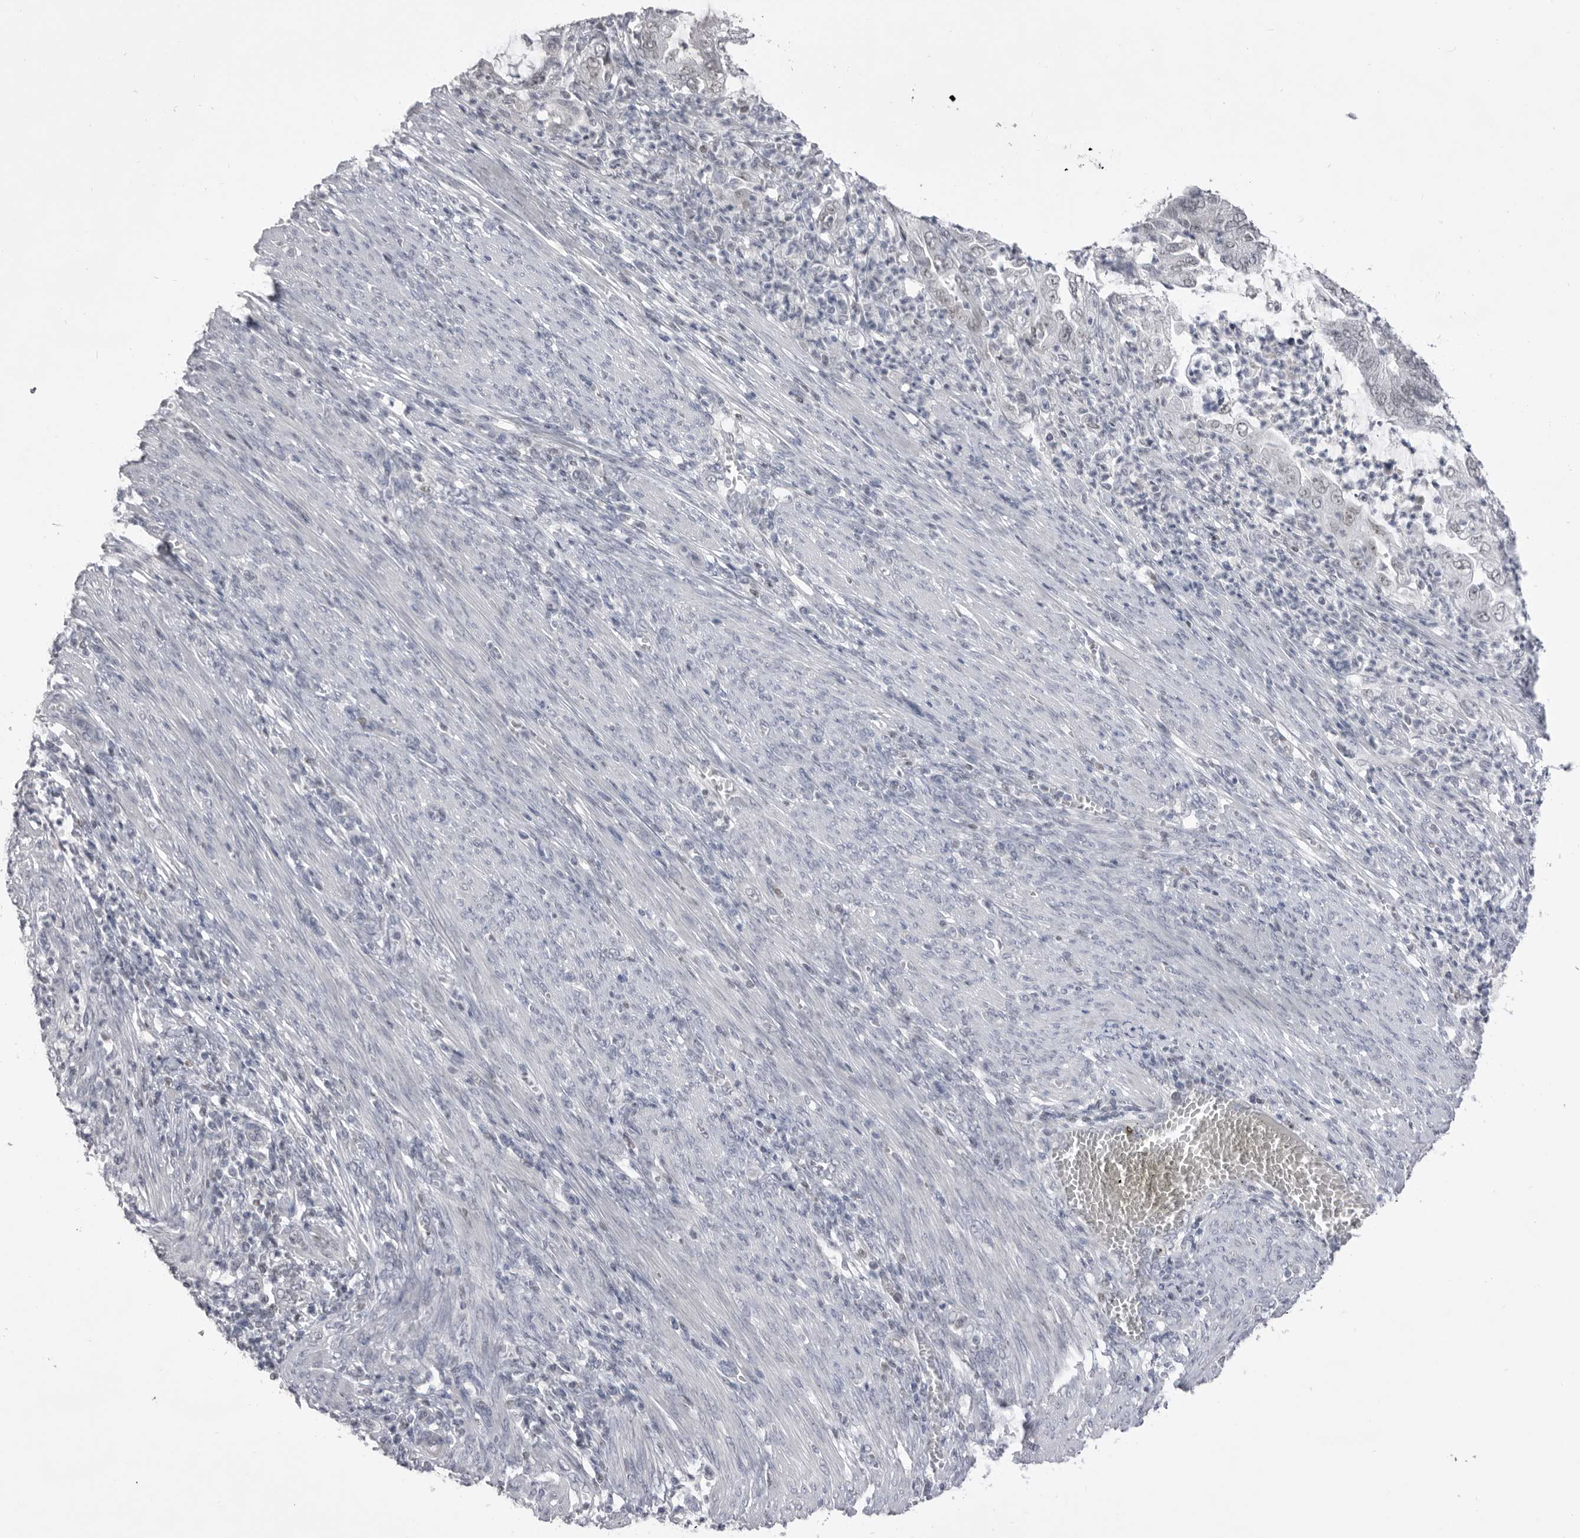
{"staining": {"intensity": "negative", "quantity": "none", "location": "none"}, "tissue": "endometrial cancer", "cell_type": "Tumor cells", "image_type": "cancer", "snomed": [{"axis": "morphology", "description": "Adenocarcinoma, NOS"}, {"axis": "topography", "description": "Endometrium"}], "caption": "This is an immunohistochemistry photomicrograph of adenocarcinoma (endometrial). There is no positivity in tumor cells.", "gene": "ZBTB7B", "patient": {"sex": "female", "age": 49}}